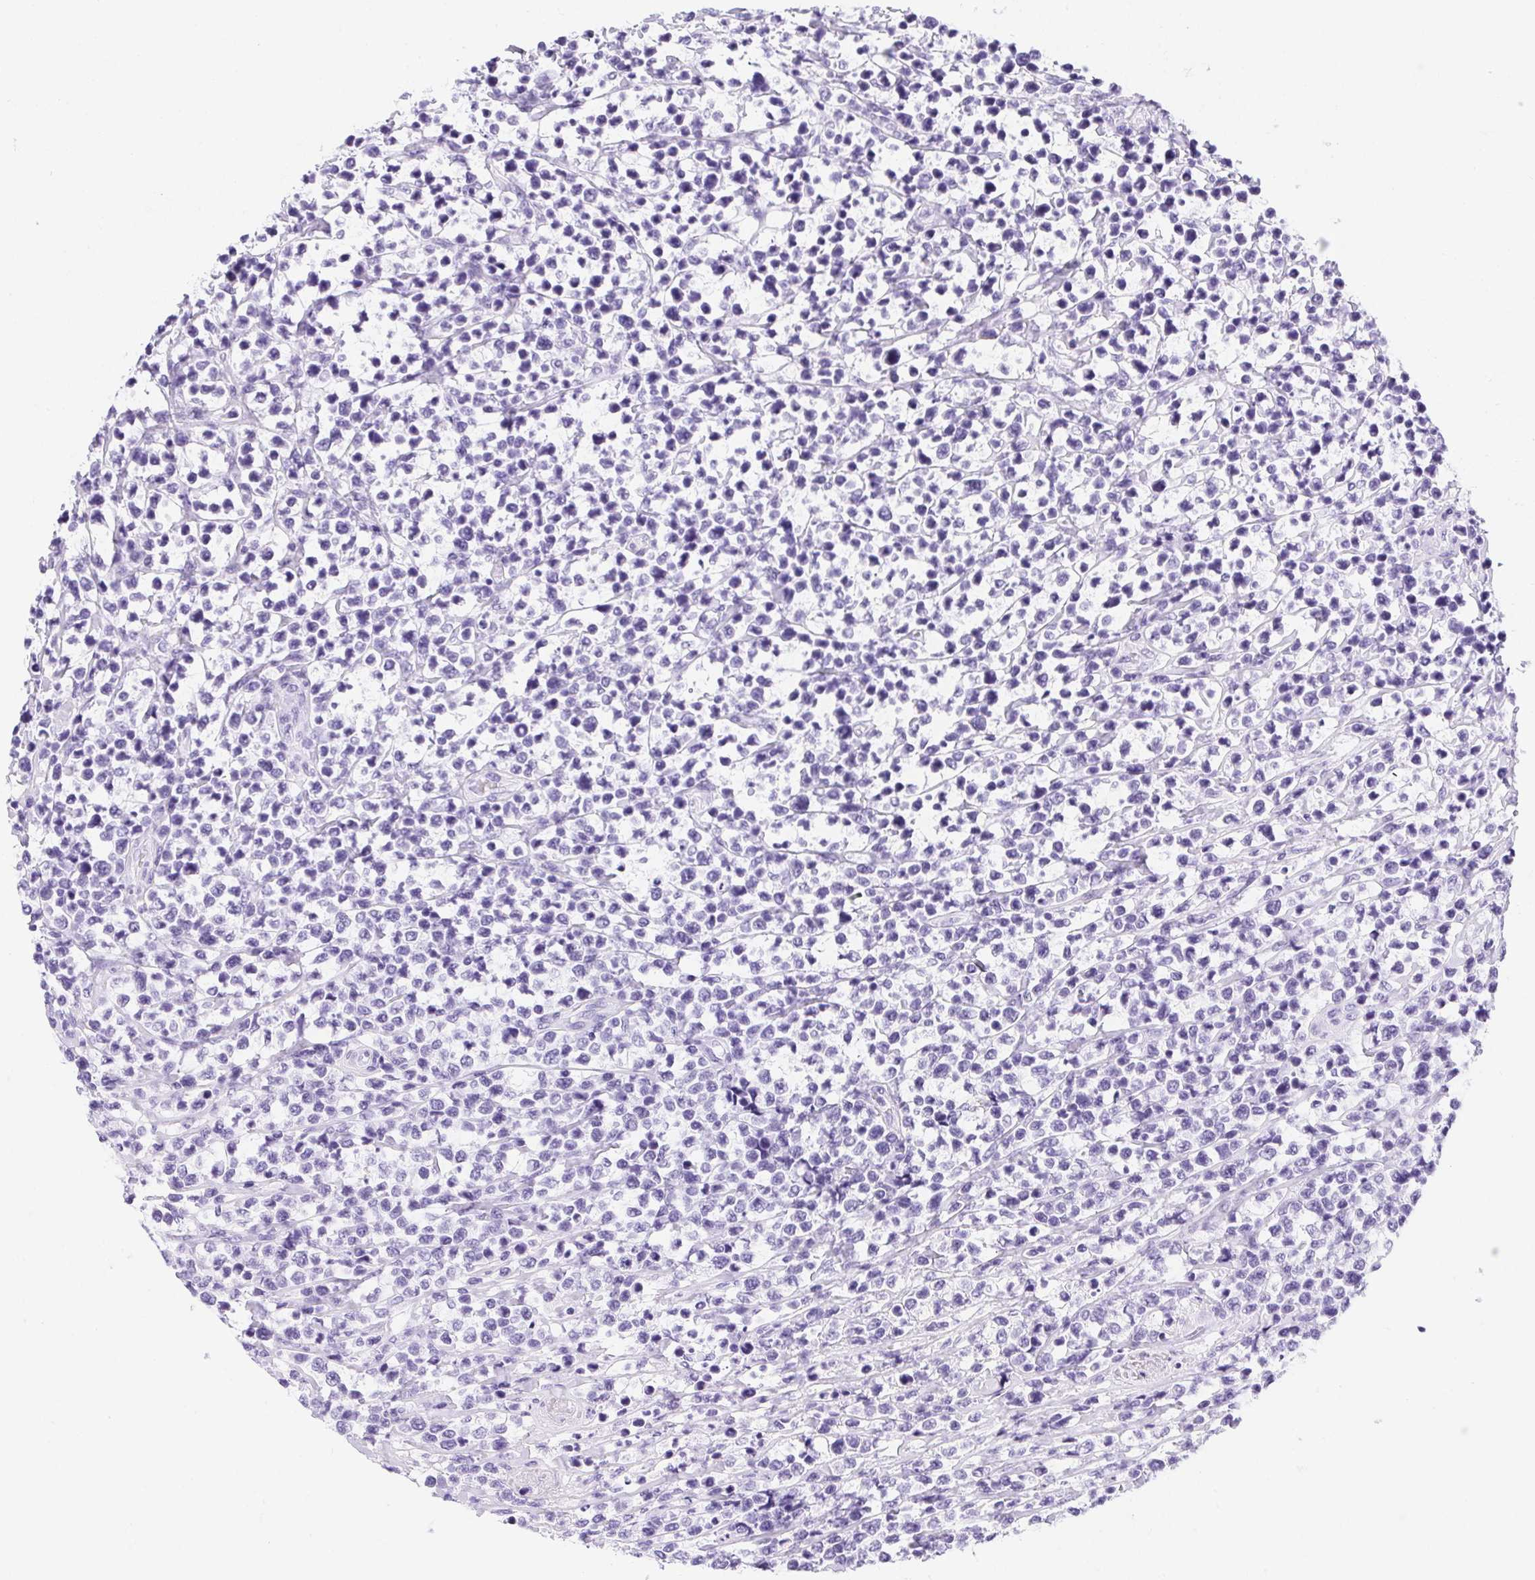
{"staining": {"intensity": "negative", "quantity": "none", "location": "none"}, "tissue": "lymphoma", "cell_type": "Tumor cells", "image_type": "cancer", "snomed": [{"axis": "morphology", "description": "Malignant lymphoma, non-Hodgkin's type, High grade"}, {"axis": "topography", "description": "Soft tissue"}], "caption": "The histopathology image demonstrates no significant staining in tumor cells of high-grade malignant lymphoma, non-Hodgkin's type. (DAB (3,3'-diaminobenzidine) IHC with hematoxylin counter stain).", "gene": "PRKAA1", "patient": {"sex": "female", "age": 56}}